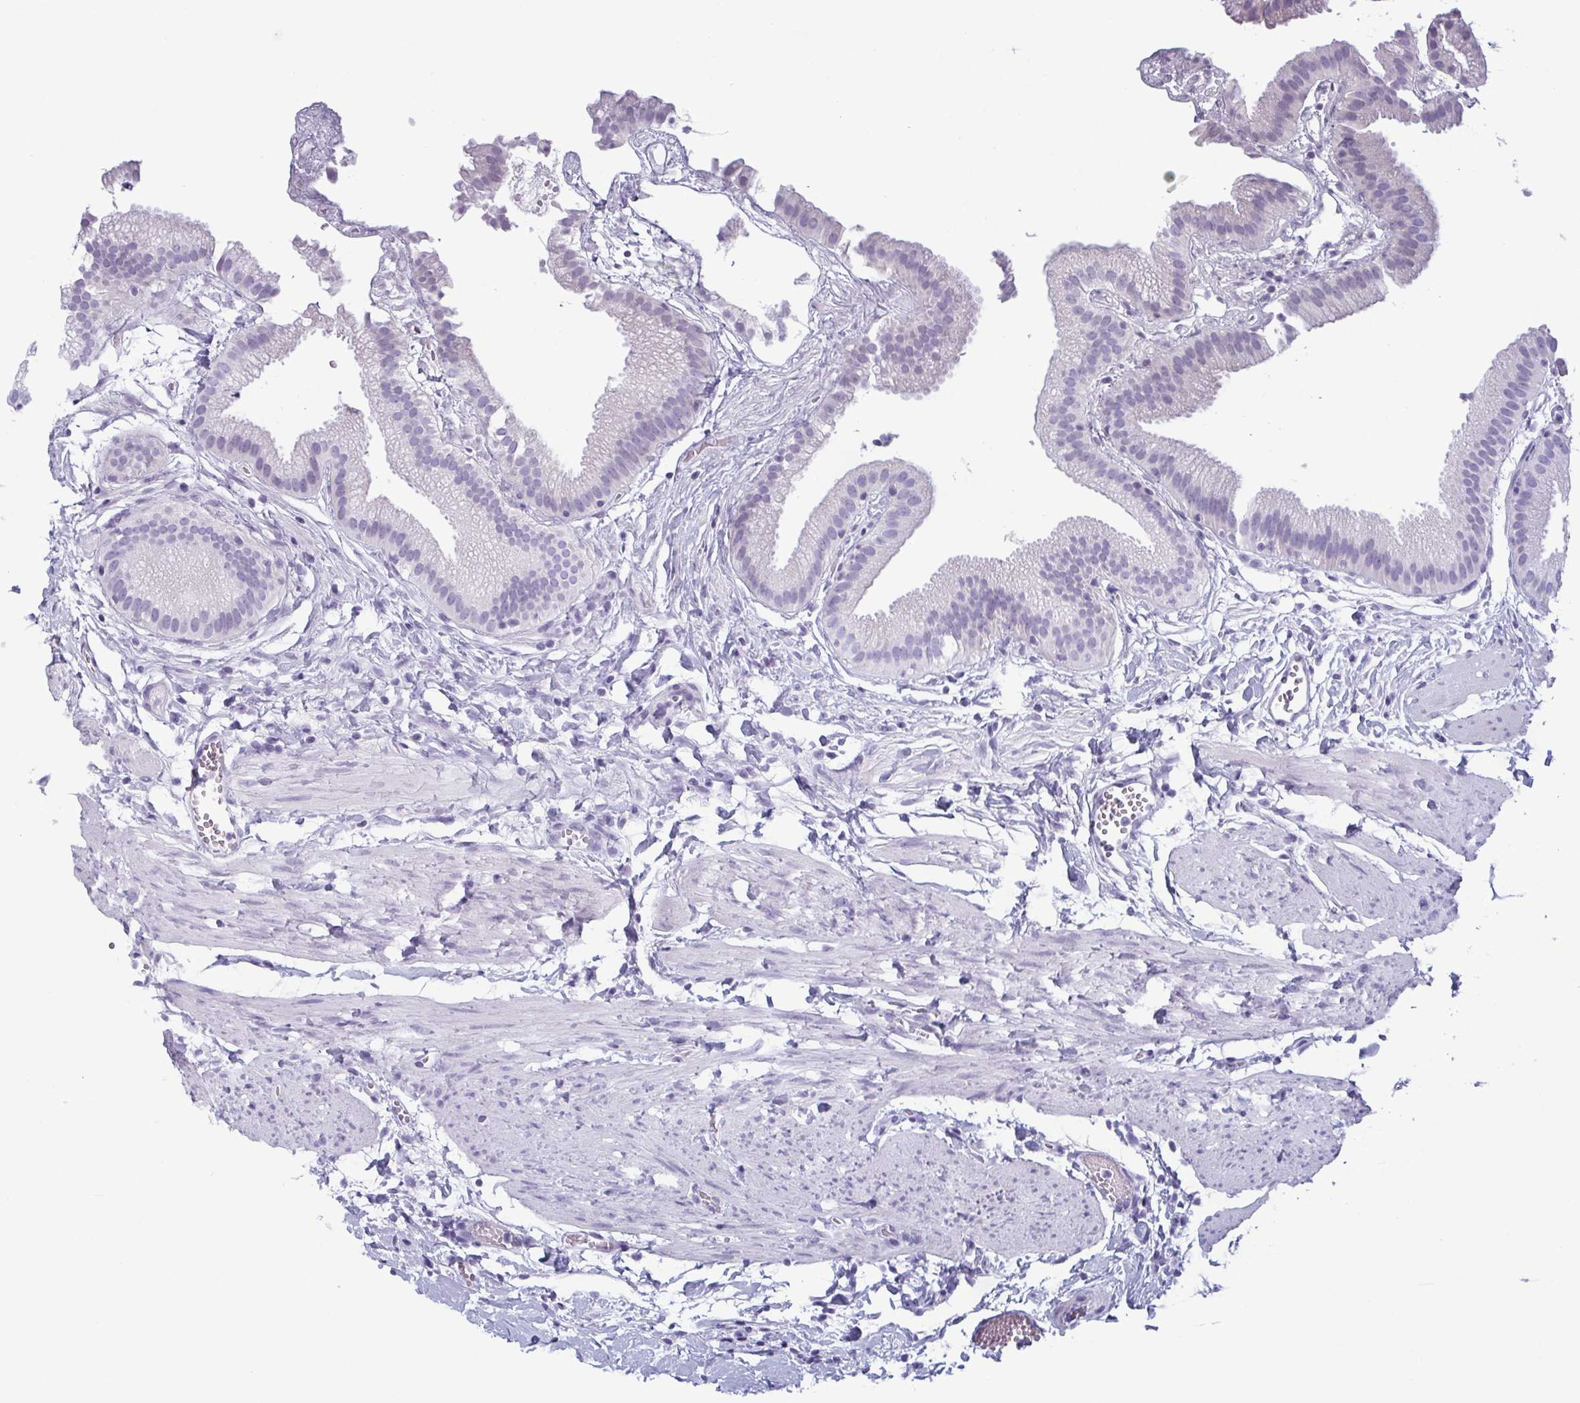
{"staining": {"intensity": "negative", "quantity": "none", "location": "none"}, "tissue": "gallbladder", "cell_type": "Glandular cells", "image_type": "normal", "snomed": [{"axis": "morphology", "description": "Normal tissue, NOS"}, {"axis": "topography", "description": "Gallbladder"}], "caption": "DAB (3,3'-diaminobenzidine) immunohistochemical staining of unremarkable gallbladder exhibits no significant staining in glandular cells.", "gene": "KRT78", "patient": {"sex": "female", "age": 63}}